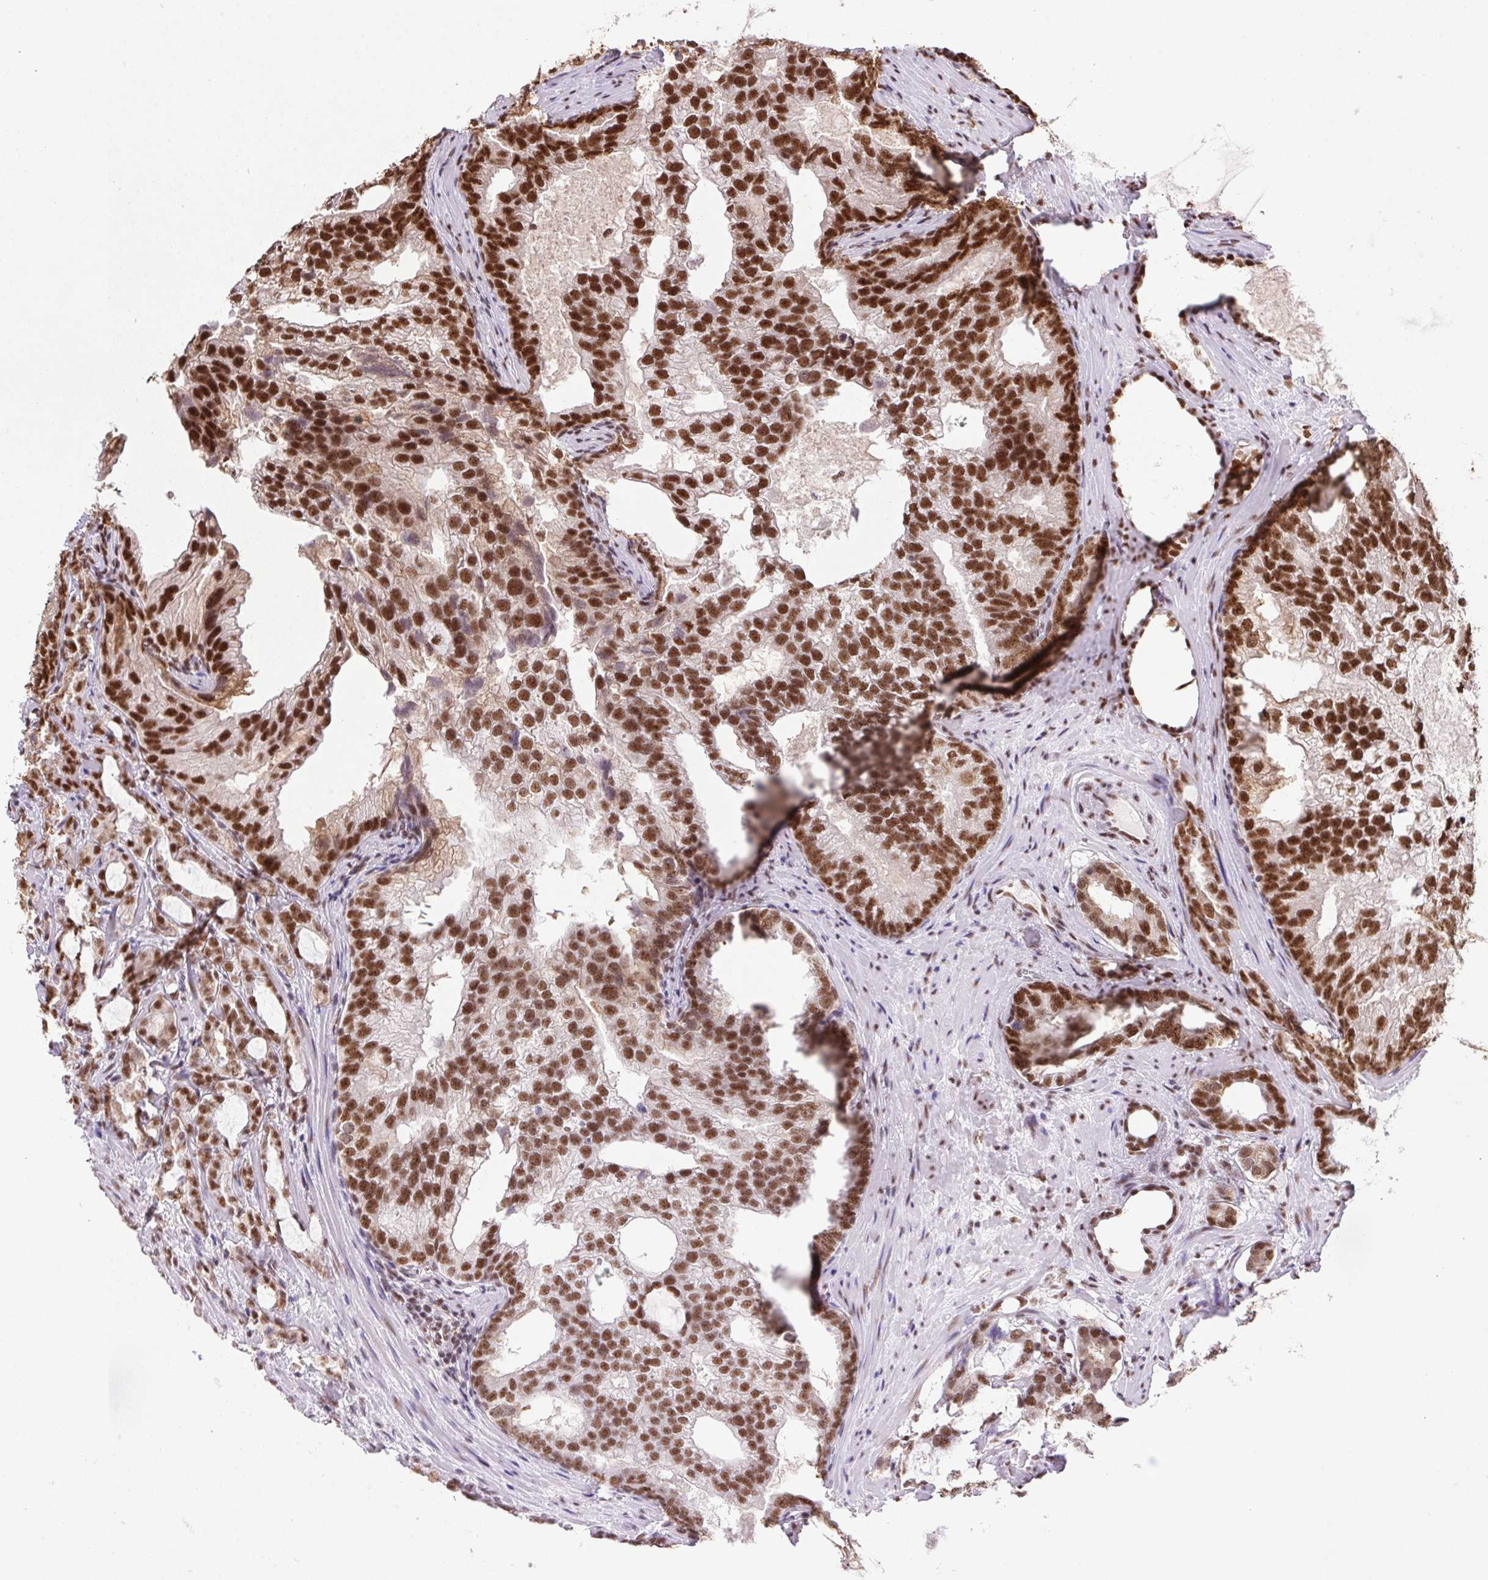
{"staining": {"intensity": "strong", "quantity": ">75%", "location": "nuclear"}, "tissue": "prostate cancer", "cell_type": "Tumor cells", "image_type": "cancer", "snomed": [{"axis": "morphology", "description": "Adenocarcinoma, High grade"}, {"axis": "topography", "description": "Prostate"}], "caption": "Immunohistochemical staining of prostate cancer exhibits strong nuclear protein positivity in about >75% of tumor cells.", "gene": "ZNF207", "patient": {"sex": "male", "age": 75}}